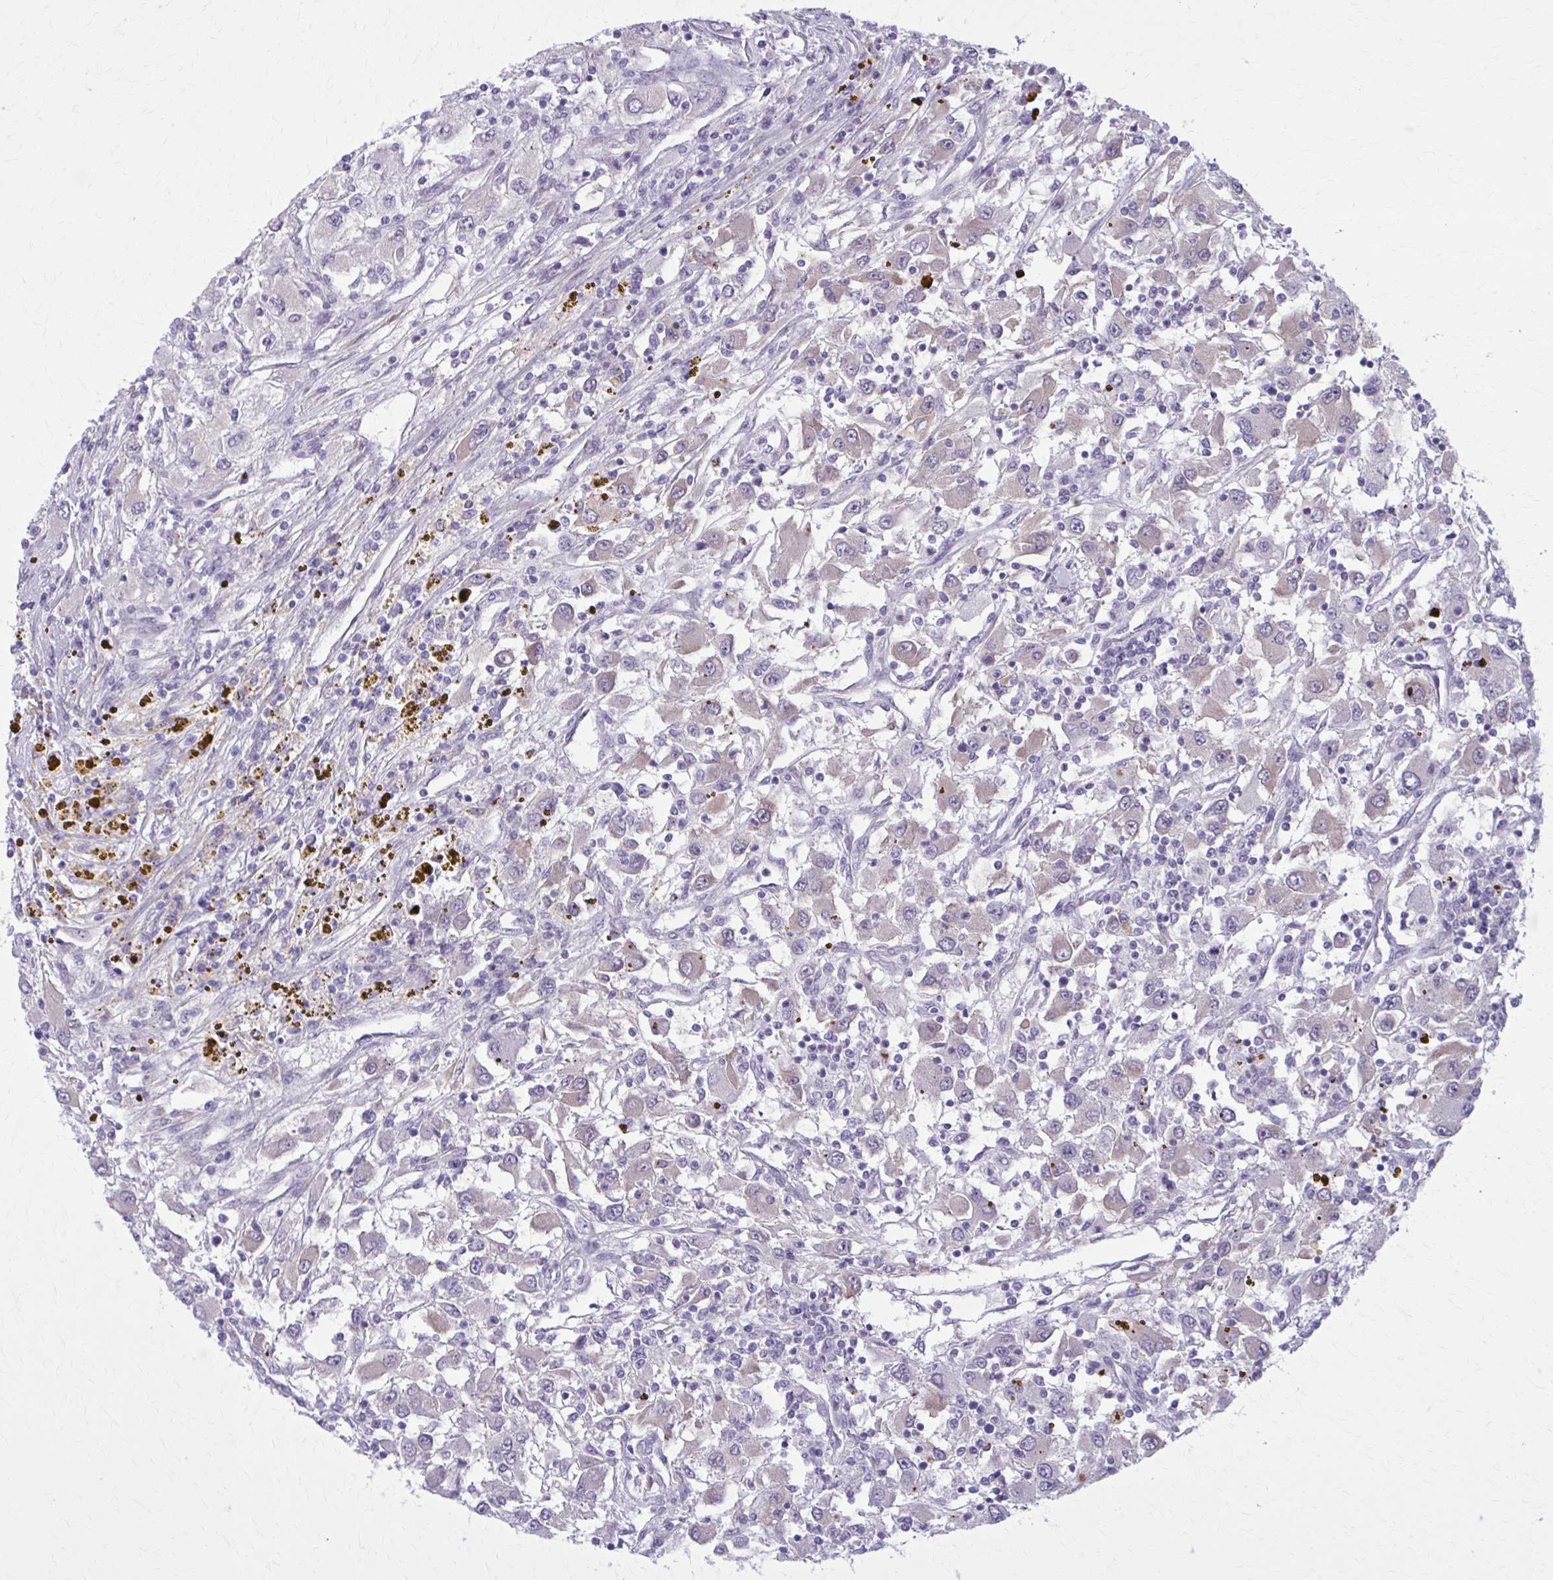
{"staining": {"intensity": "negative", "quantity": "none", "location": "none"}, "tissue": "renal cancer", "cell_type": "Tumor cells", "image_type": "cancer", "snomed": [{"axis": "morphology", "description": "Adenocarcinoma, NOS"}, {"axis": "topography", "description": "Kidney"}], "caption": "Immunohistochemistry image of renal adenocarcinoma stained for a protein (brown), which shows no positivity in tumor cells.", "gene": "NUMBL", "patient": {"sex": "female", "age": 67}}